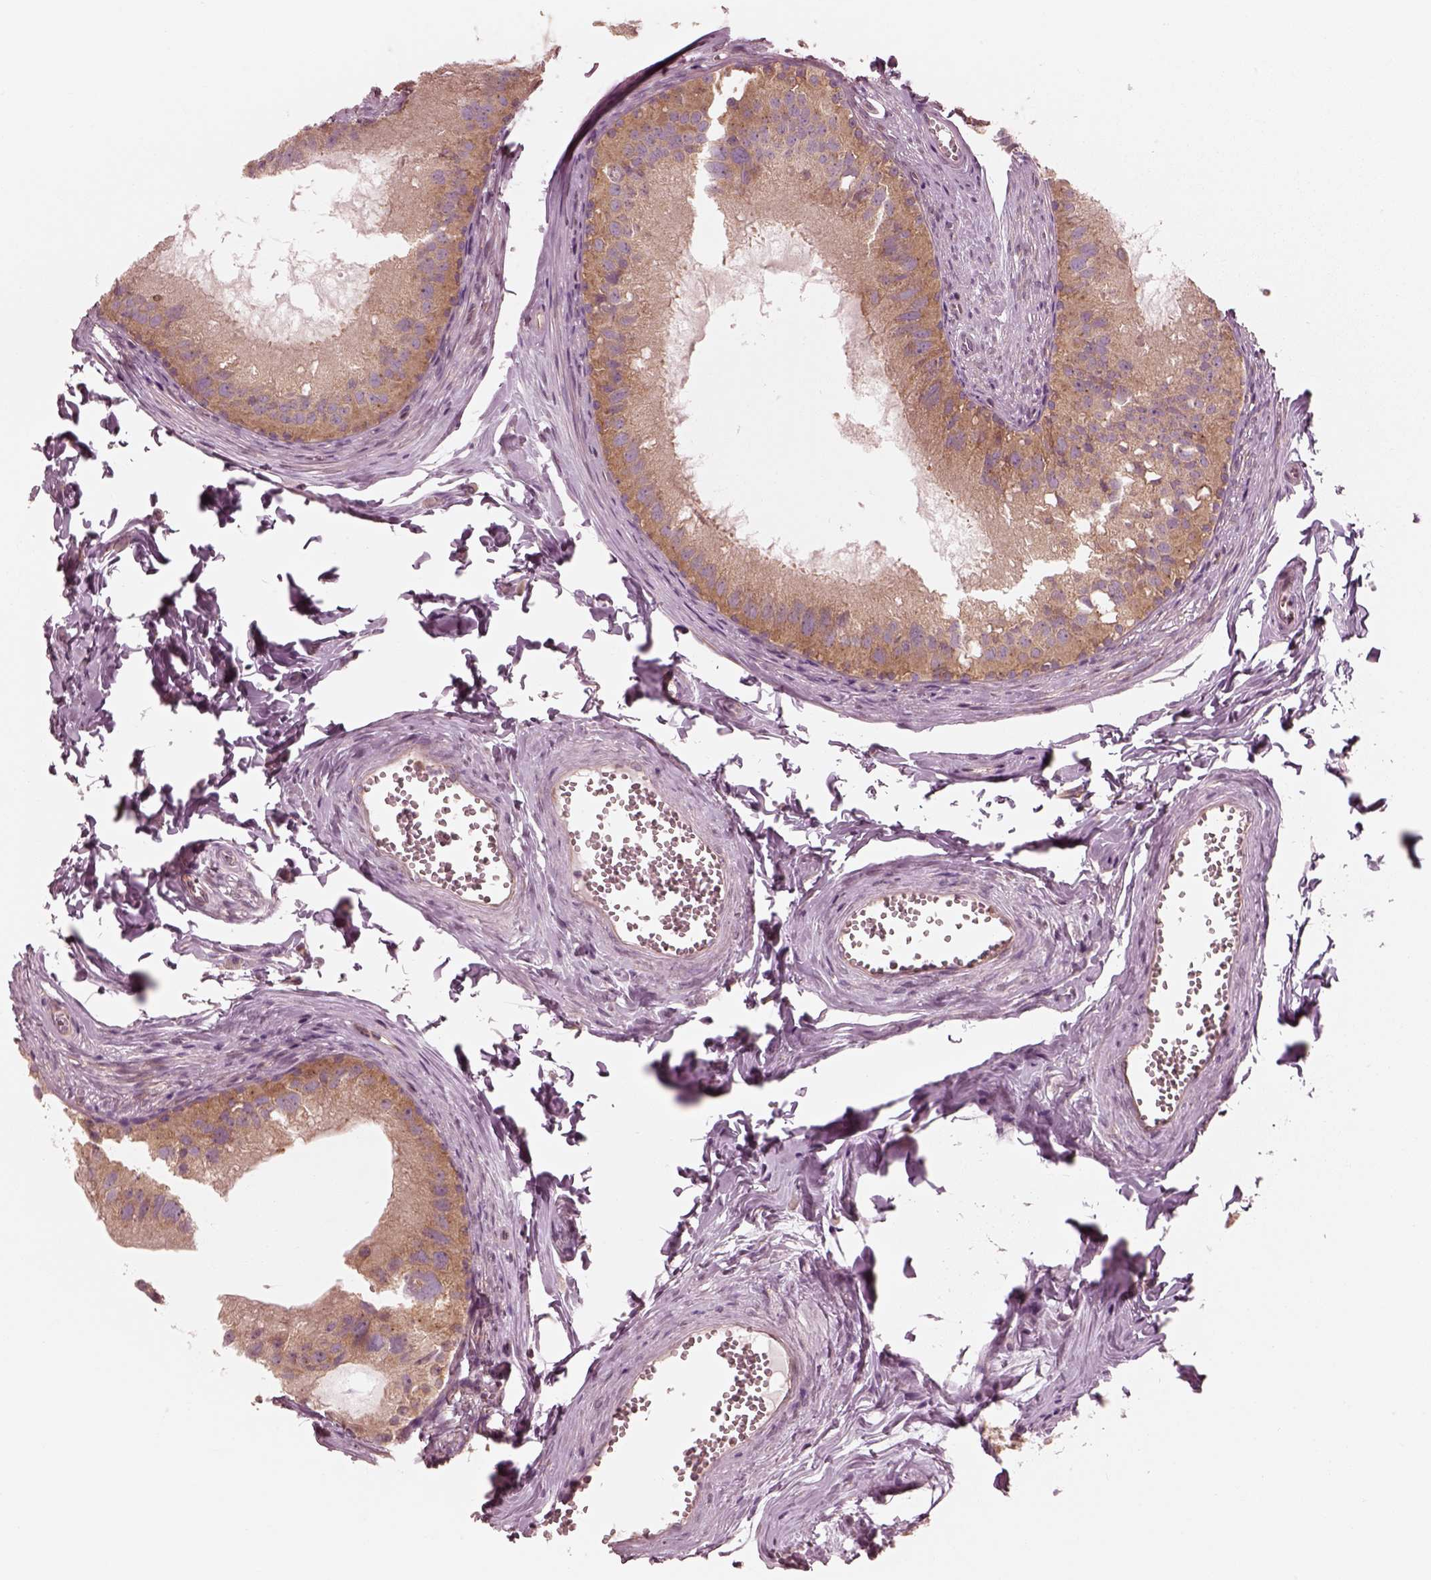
{"staining": {"intensity": "moderate", "quantity": ">75%", "location": "cytoplasmic/membranous"}, "tissue": "epididymis", "cell_type": "Glandular cells", "image_type": "normal", "snomed": [{"axis": "morphology", "description": "Normal tissue, NOS"}, {"axis": "topography", "description": "Epididymis"}], "caption": "A brown stain highlights moderate cytoplasmic/membranous positivity of a protein in glandular cells of normal epididymis.", "gene": "CNOT2", "patient": {"sex": "male", "age": 45}}